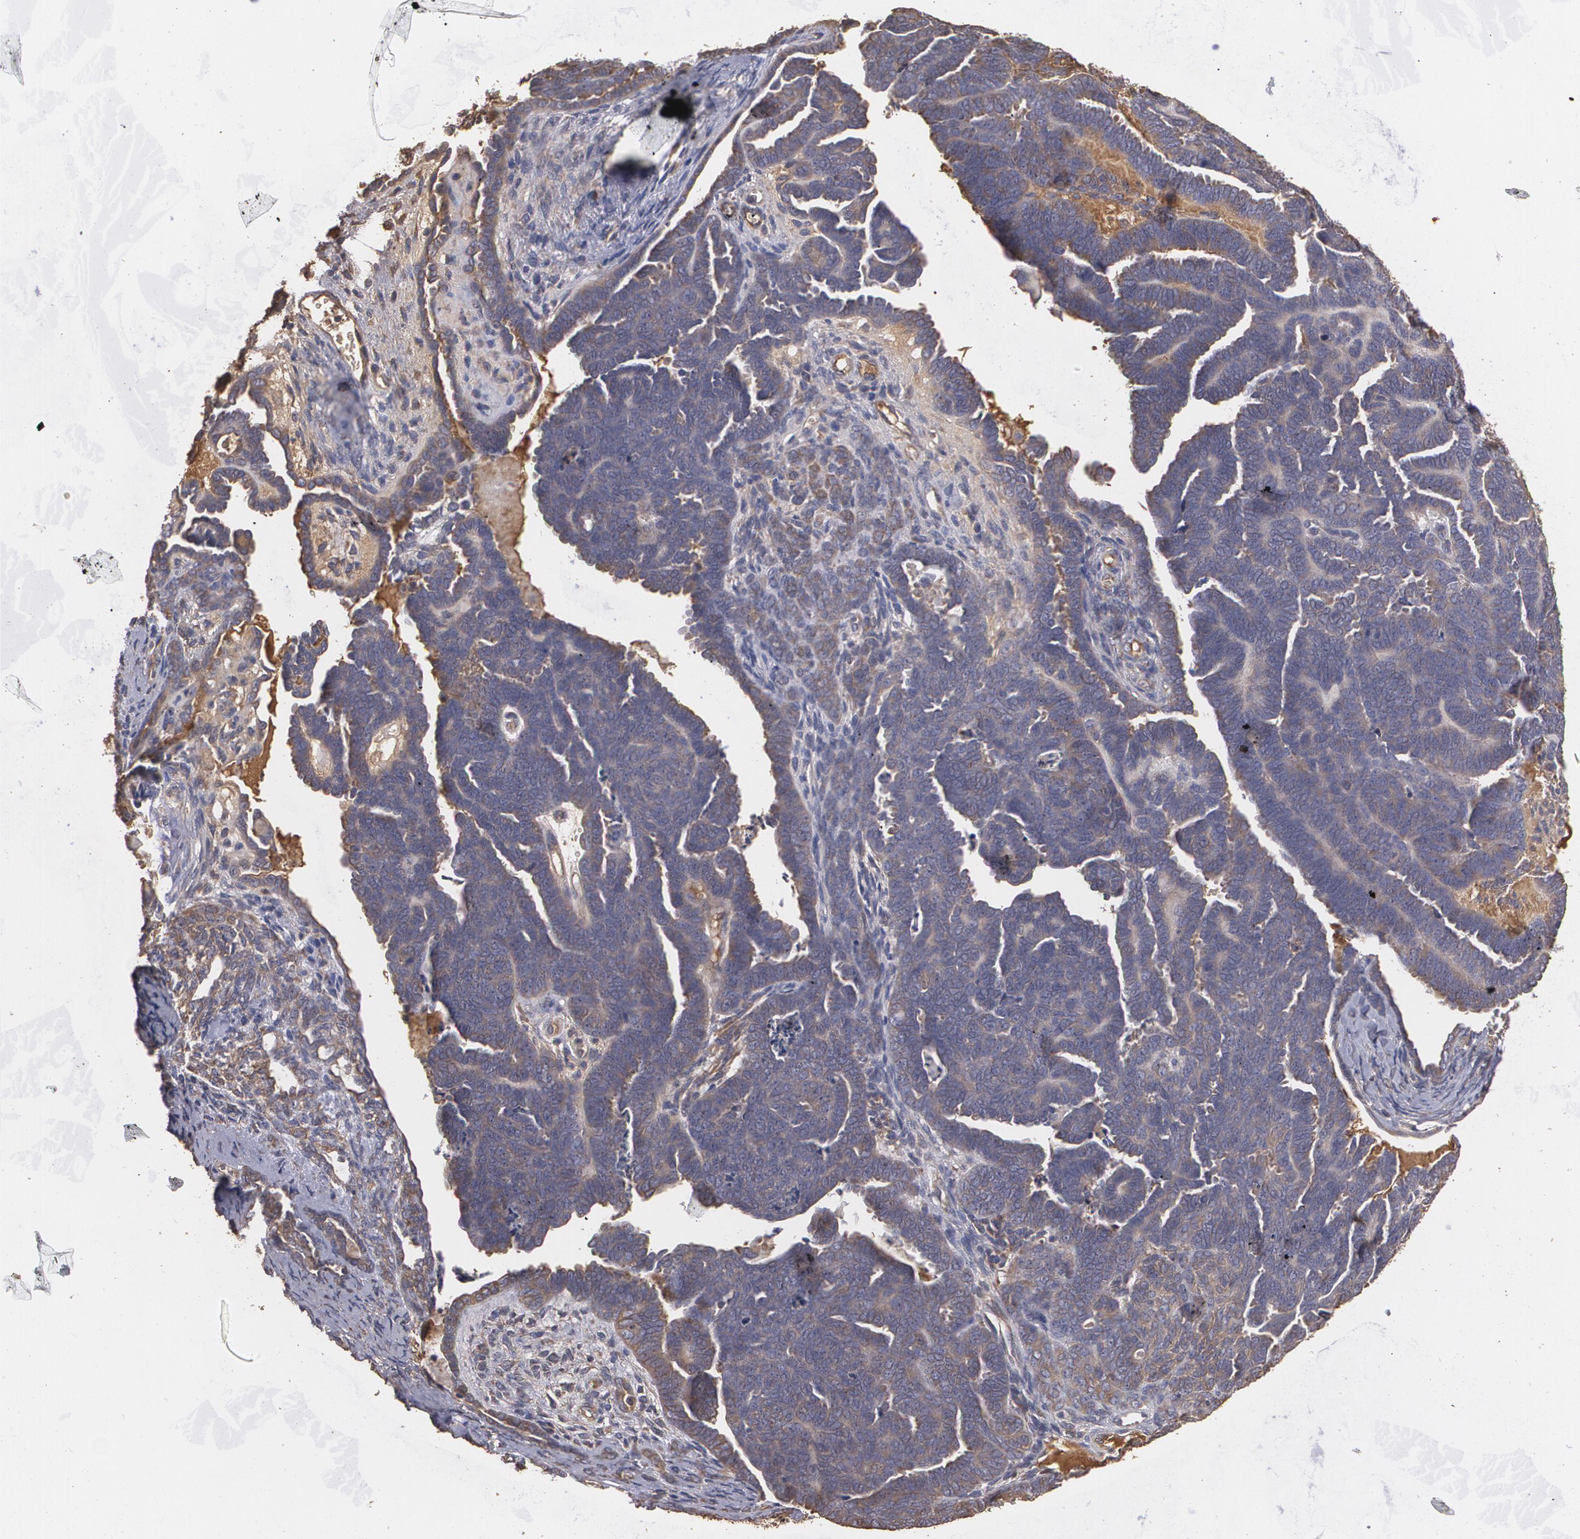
{"staining": {"intensity": "weak", "quantity": ">75%", "location": "cytoplasmic/membranous"}, "tissue": "endometrial cancer", "cell_type": "Tumor cells", "image_type": "cancer", "snomed": [{"axis": "morphology", "description": "Neoplasm, malignant, NOS"}, {"axis": "topography", "description": "Endometrium"}], "caption": "The histopathology image displays staining of endometrial cancer (malignant neoplasm), revealing weak cytoplasmic/membranous protein staining (brown color) within tumor cells. The protein of interest is shown in brown color, while the nuclei are stained blue.", "gene": "PON1", "patient": {"sex": "female", "age": 74}}